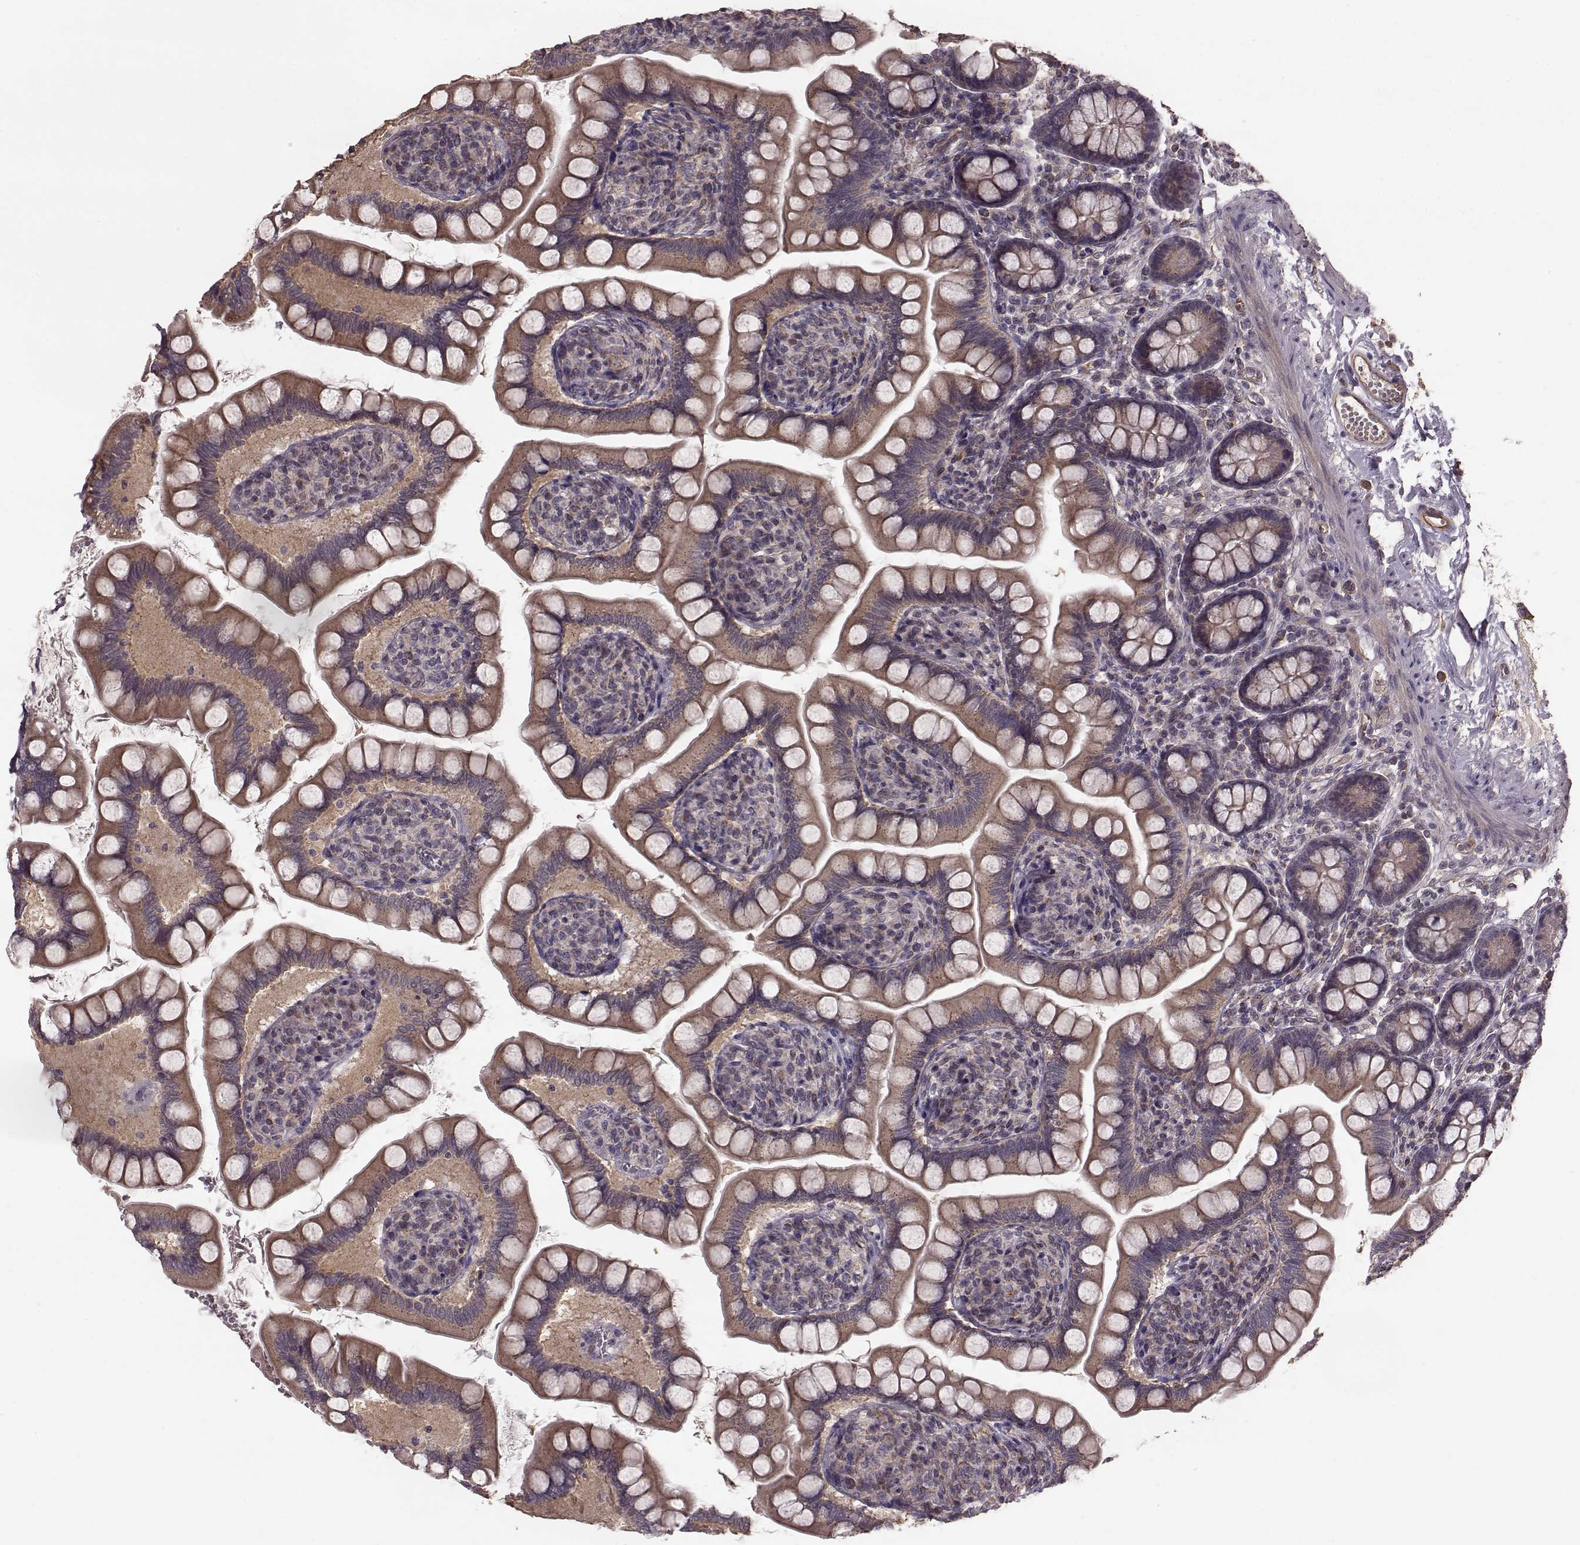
{"staining": {"intensity": "weak", "quantity": ">75%", "location": "cytoplasmic/membranous"}, "tissue": "small intestine", "cell_type": "Glandular cells", "image_type": "normal", "snomed": [{"axis": "morphology", "description": "Normal tissue, NOS"}, {"axis": "topography", "description": "Small intestine"}], "caption": "Protein analysis of unremarkable small intestine demonstrates weak cytoplasmic/membranous positivity in approximately >75% of glandular cells.", "gene": "NTF3", "patient": {"sex": "female", "age": 56}}